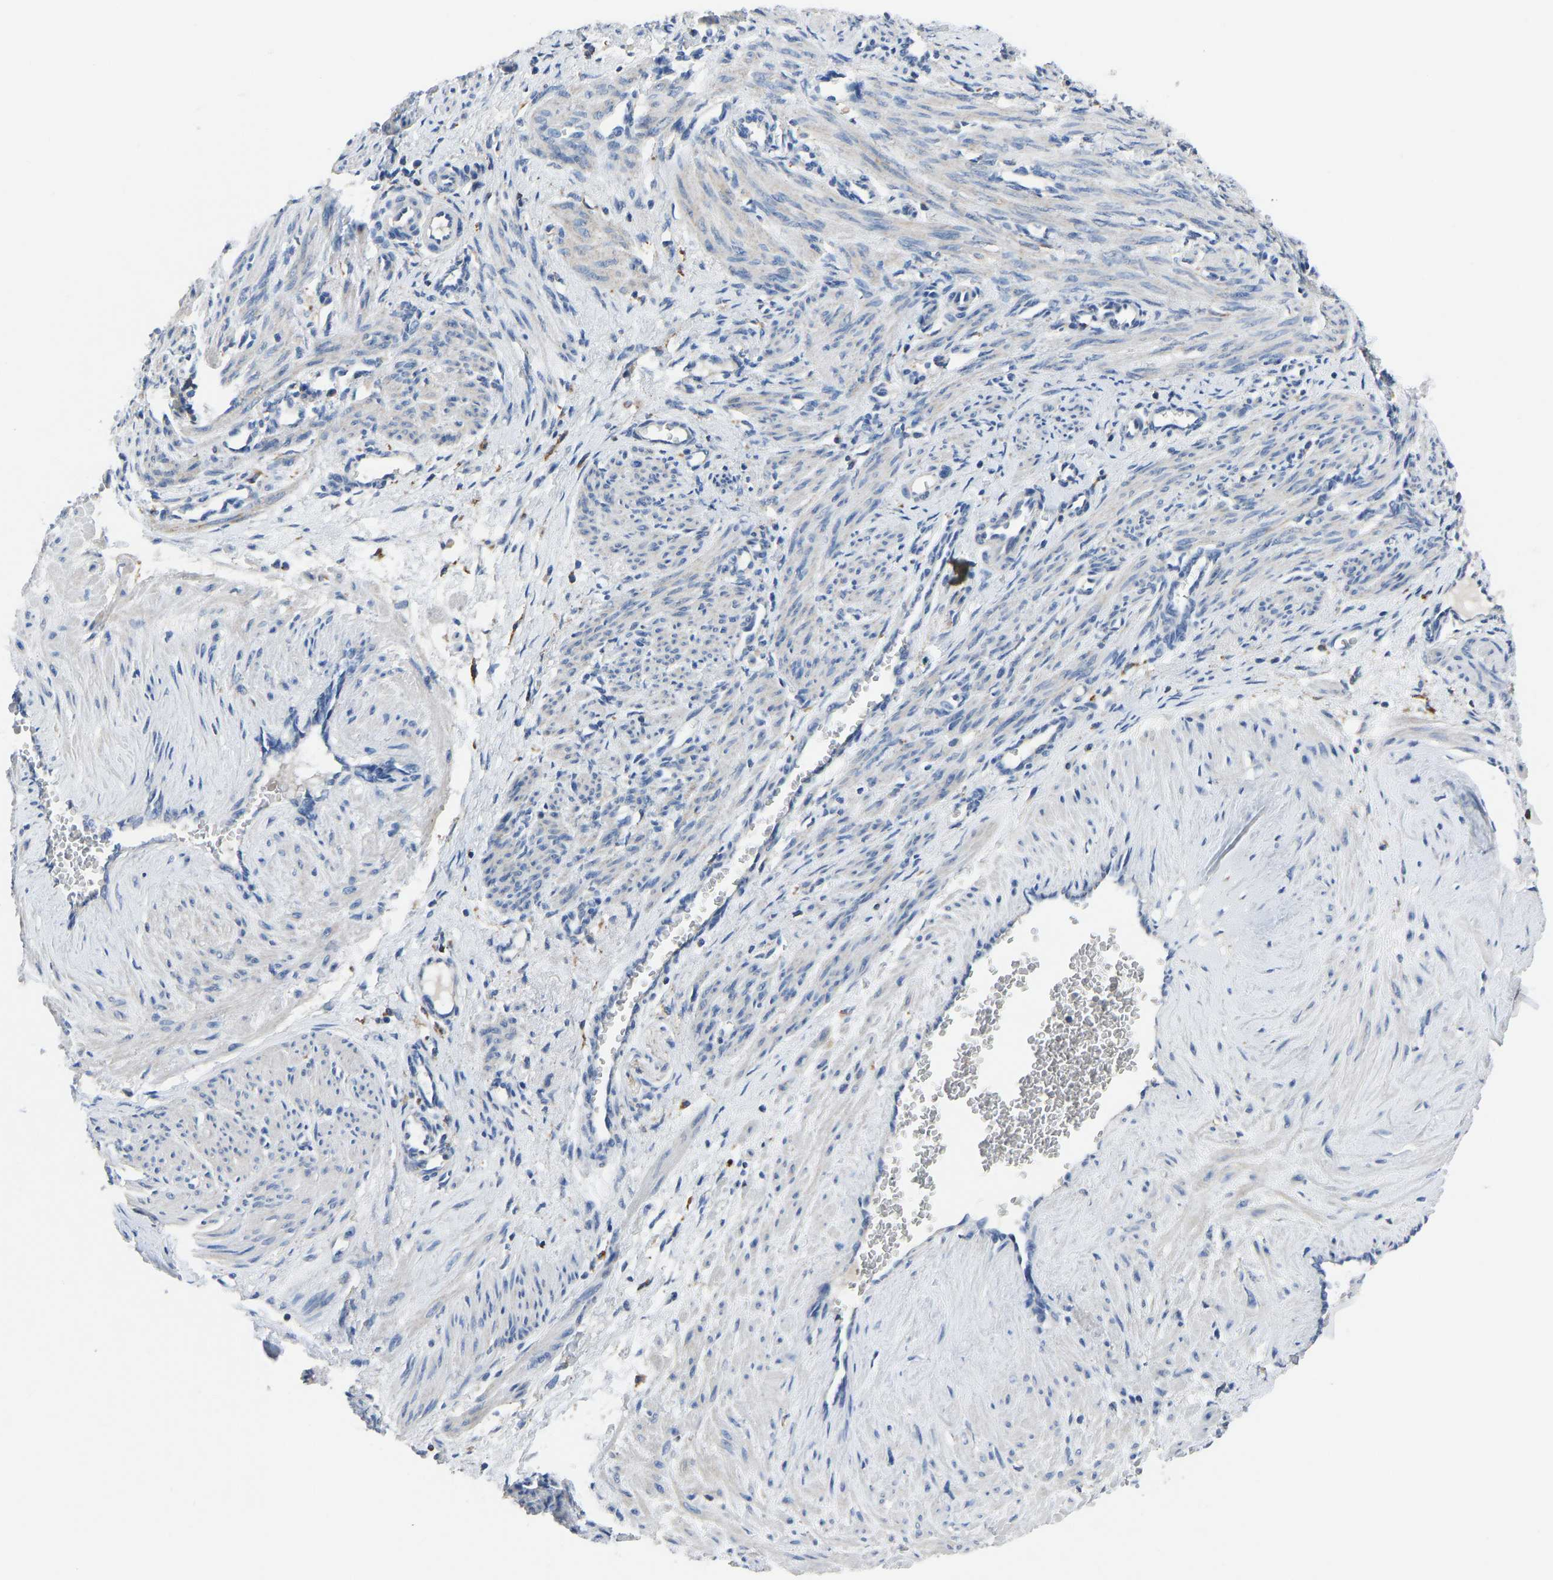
{"staining": {"intensity": "negative", "quantity": "none", "location": "none"}, "tissue": "smooth muscle", "cell_type": "Smooth muscle cells", "image_type": "normal", "snomed": [{"axis": "morphology", "description": "Normal tissue, NOS"}, {"axis": "topography", "description": "Endometrium"}], "caption": "The immunohistochemistry (IHC) photomicrograph has no significant staining in smooth muscle cells of smooth muscle. The staining was performed using DAB (3,3'-diaminobenzidine) to visualize the protein expression in brown, while the nuclei were stained in blue with hematoxylin (Magnification: 20x).", "gene": "ATP6V1E1", "patient": {"sex": "female", "age": 33}}